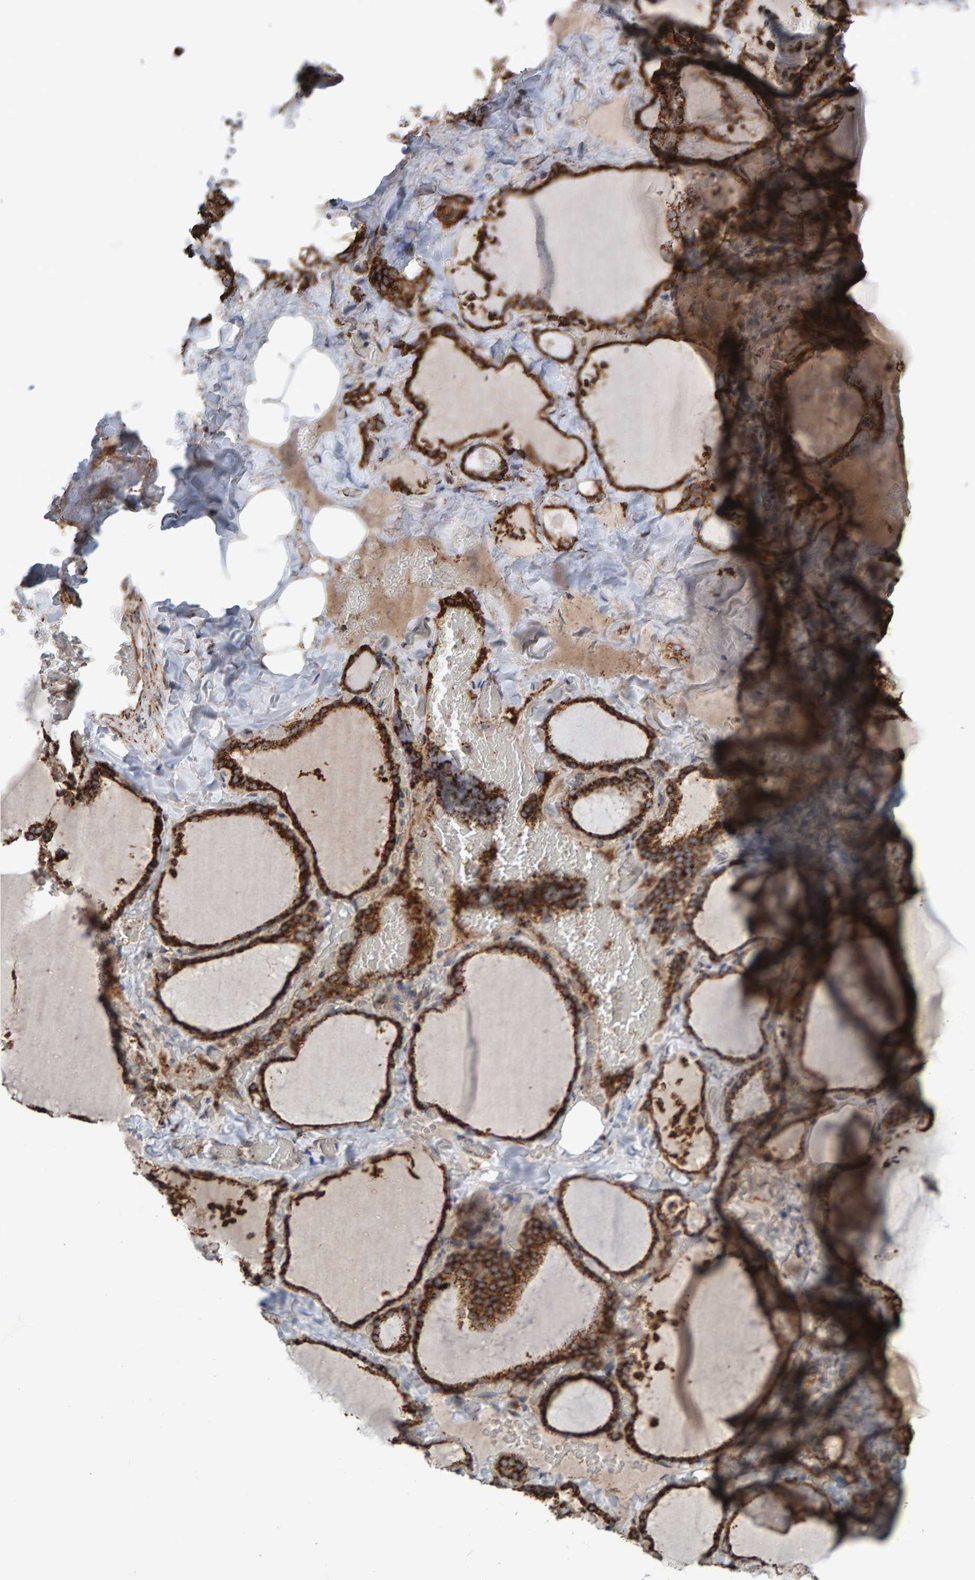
{"staining": {"intensity": "strong", "quantity": ">75%", "location": "cytoplasmic/membranous"}, "tissue": "thyroid gland", "cell_type": "Glandular cells", "image_type": "normal", "snomed": [{"axis": "morphology", "description": "Normal tissue, NOS"}, {"axis": "topography", "description": "Thyroid gland"}], "caption": "Protein expression analysis of benign human thyroid gland reveals strong cytoplasmic/membranous staining in approximately >75% of glandular cells.", "gene": "MRPL45", "patient": {"sex": "female", "age": 22}}